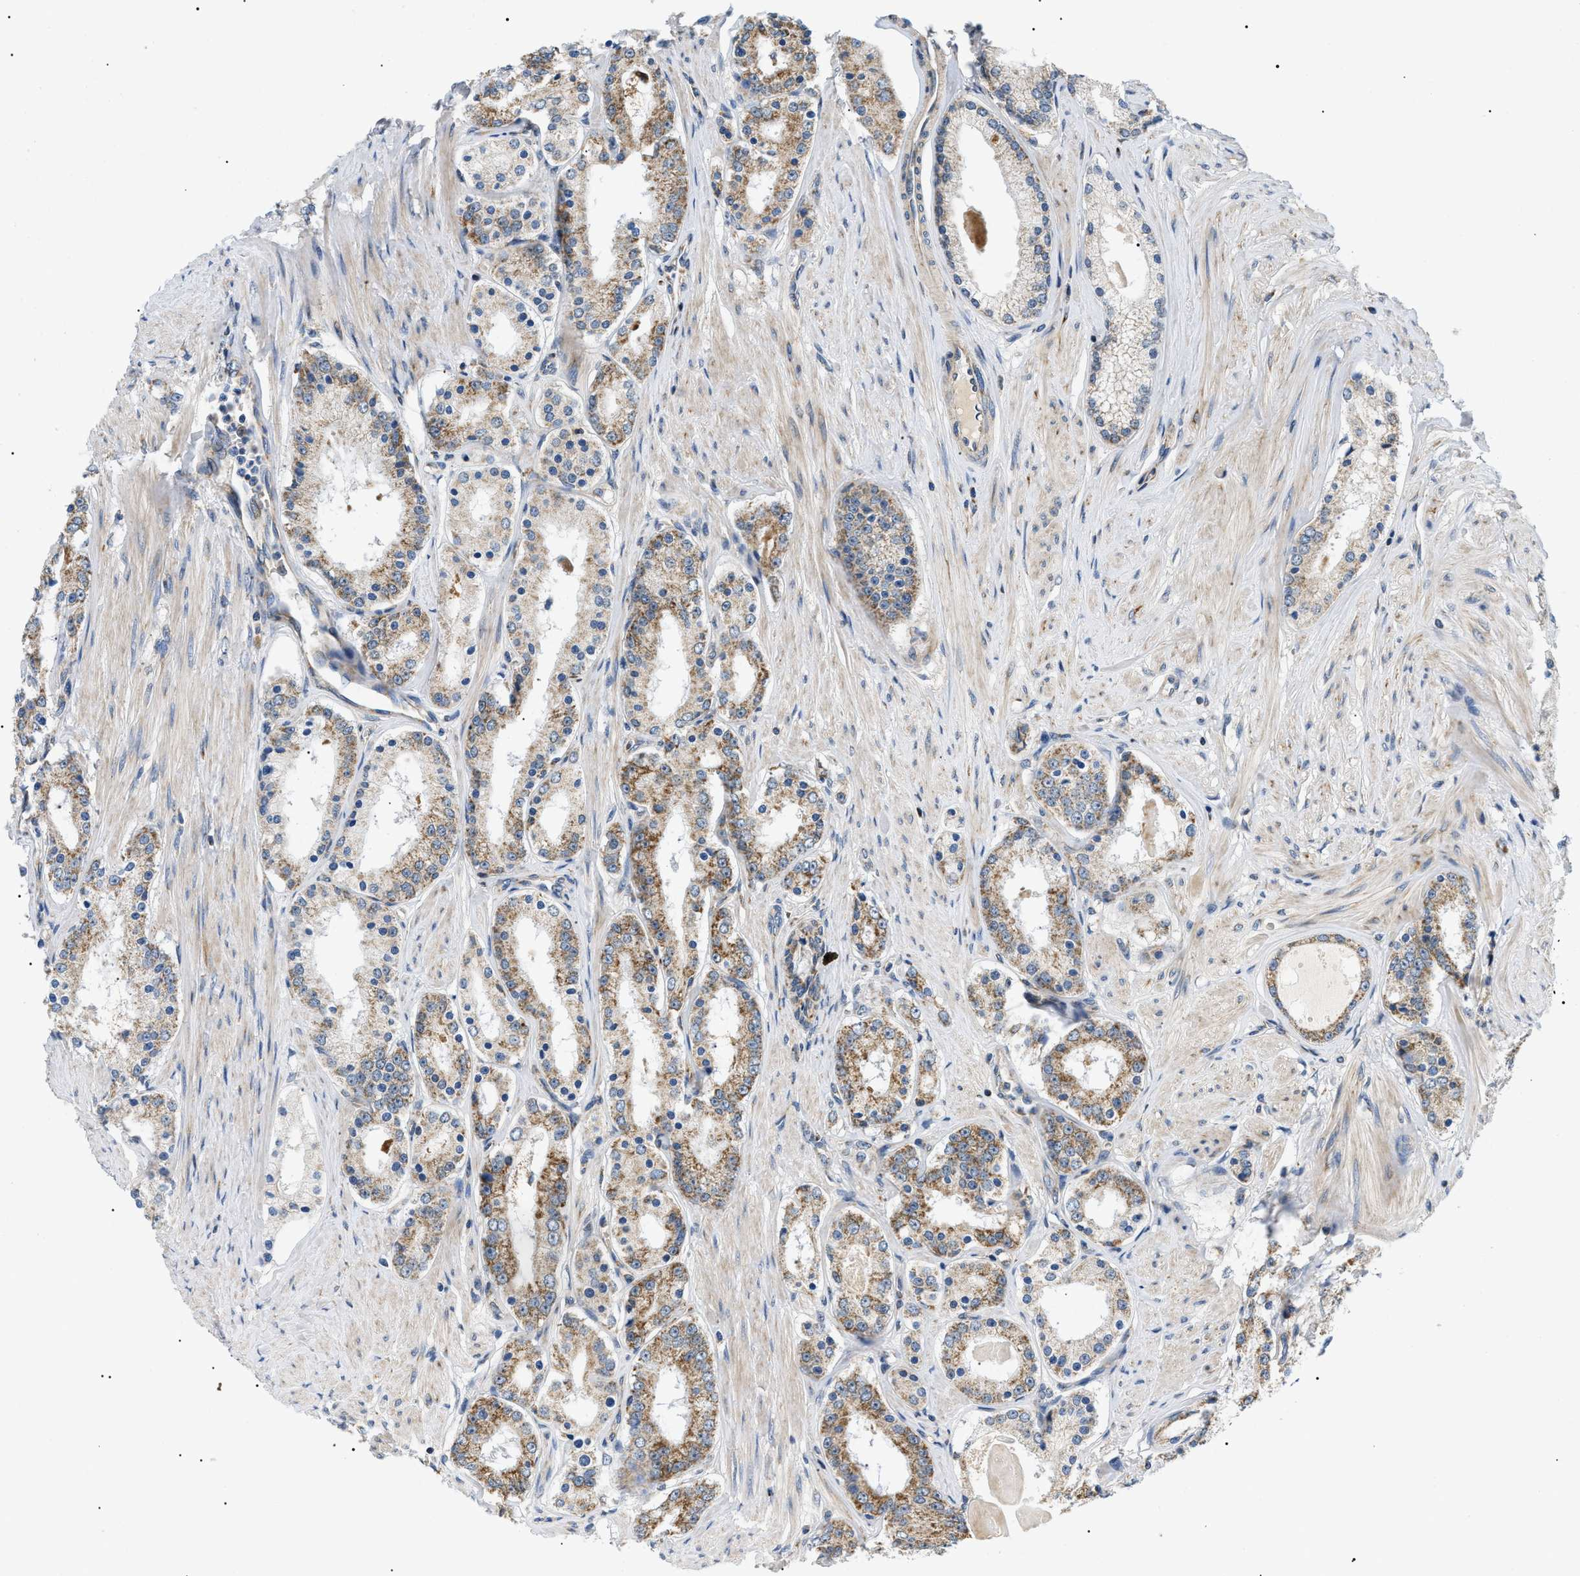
{"staining": {"intensity": "moderate", "quantity": ">75%", "location": "cytoplasmic/membranous"}, "tissue": "prostate cancer", "cell_type": "Tumor cells", "image_type": "cancer", "snomed": [{"axis": "morphology", "description": "Adenocarcinoma, Low grade"}, {"axis": "topography", "description": "Prostate"}], "caption": "An immunohistochemistry (IHC) photomicrograph of neoplastic tissue is shown. Protein staining in brown highlights moderate cytoplasmic/membranous positivity in prostate cancer within tumor cells.", "gene": "TOMM6", "patient": {"sex": "male", "age": 63}}